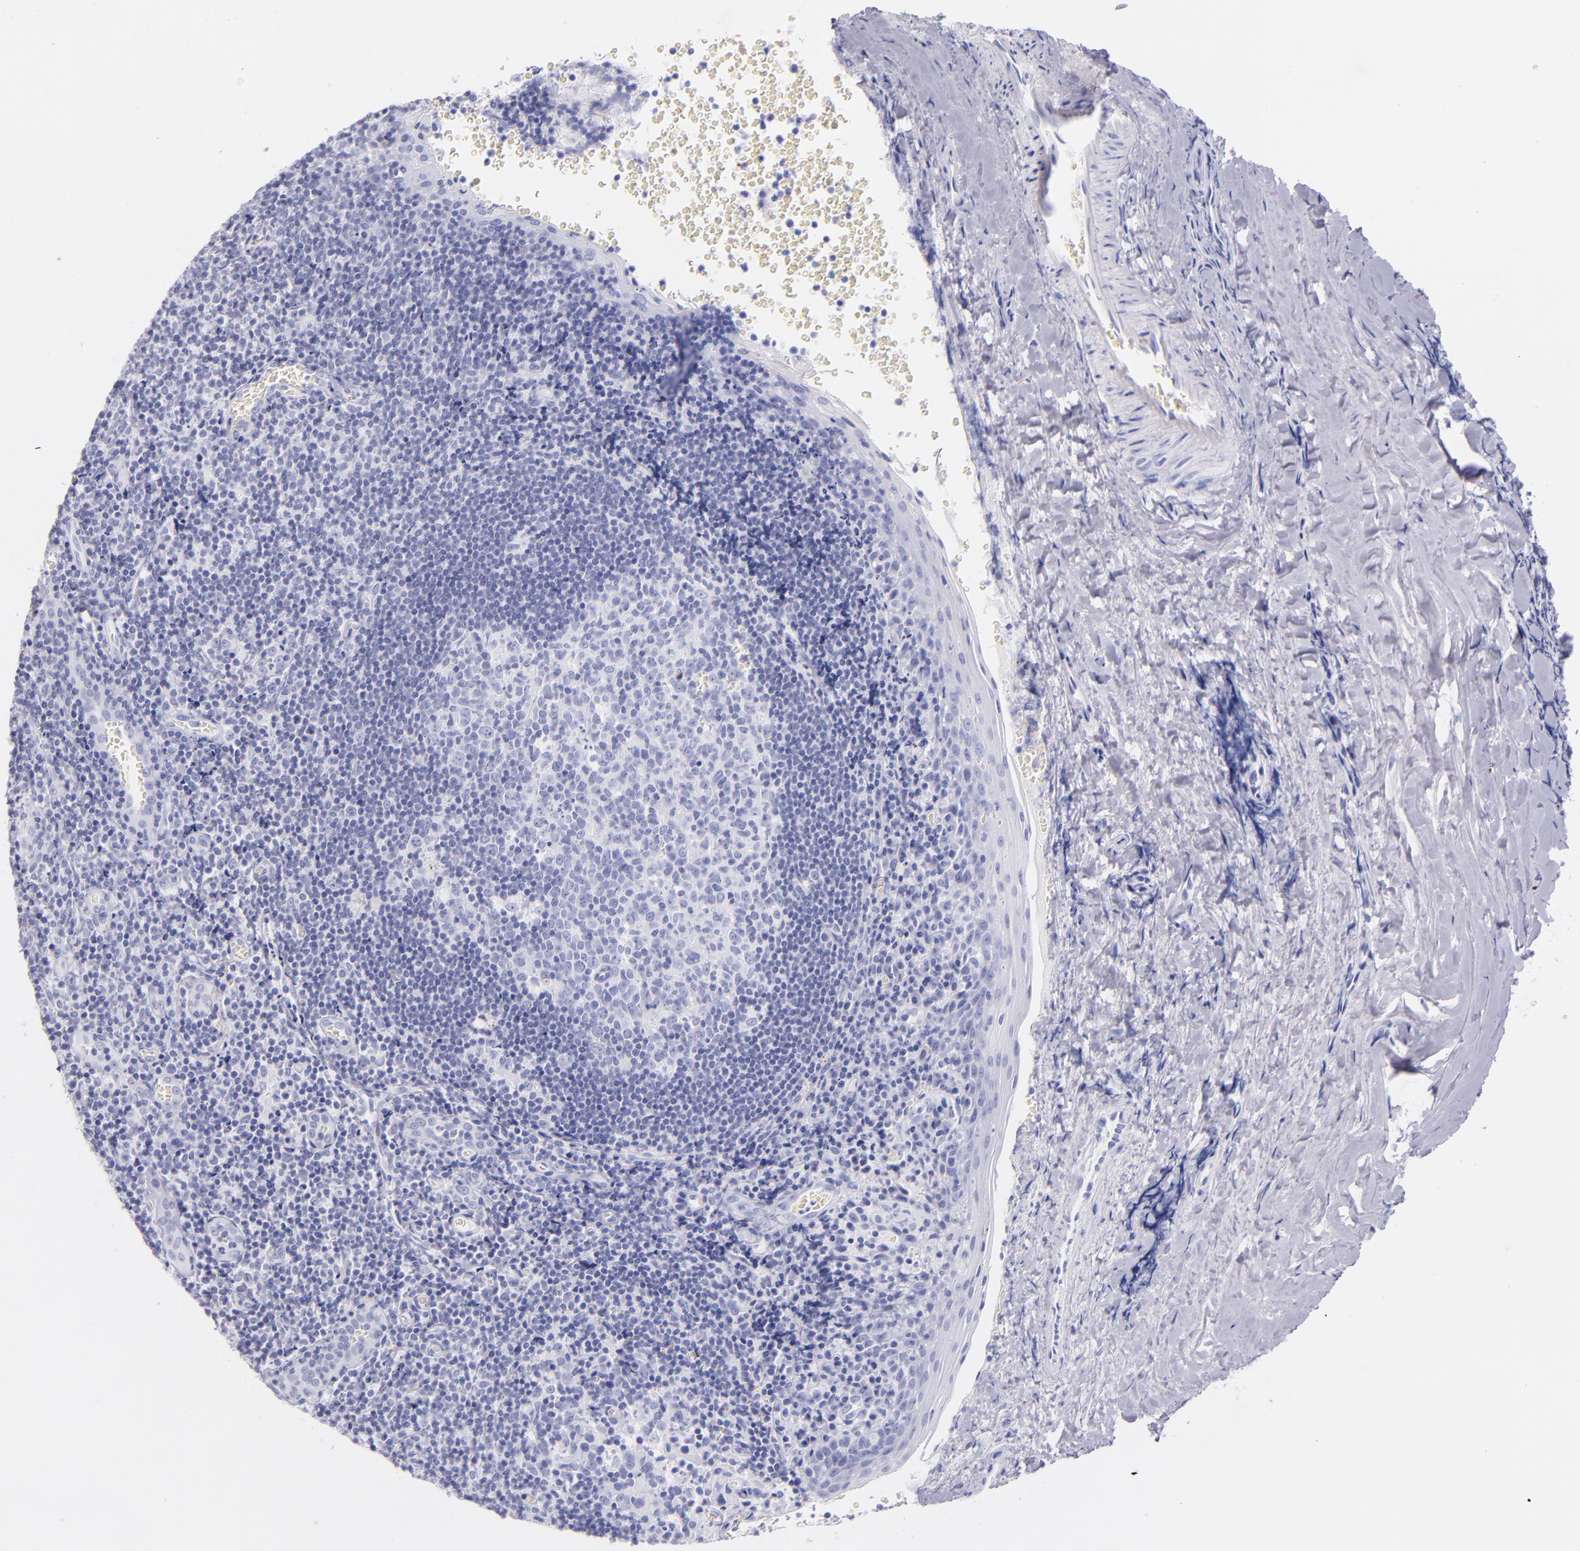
{"staining": {"intensity": "negative", "quantity": "none", "location": "none"}, "tissue": "tonsil", "cell_type": "Germinal center cells", "image_type": "normal", "snomed": [{"axis": "morphology", "description": "Normal tissue, NOS"}, {"axis": "topography", "description": "Tonsil"}], "caption": "High magnification brightfield microscopy of unremarkable tonsil stained with DAB (3,3'-diaminobenzidine) (brown) and counterstained with hematoxylin (blue): germinal center cells show no significant expression.", "gene": "SFTPA2", "patient": {"sex": "male", "age": 20}}